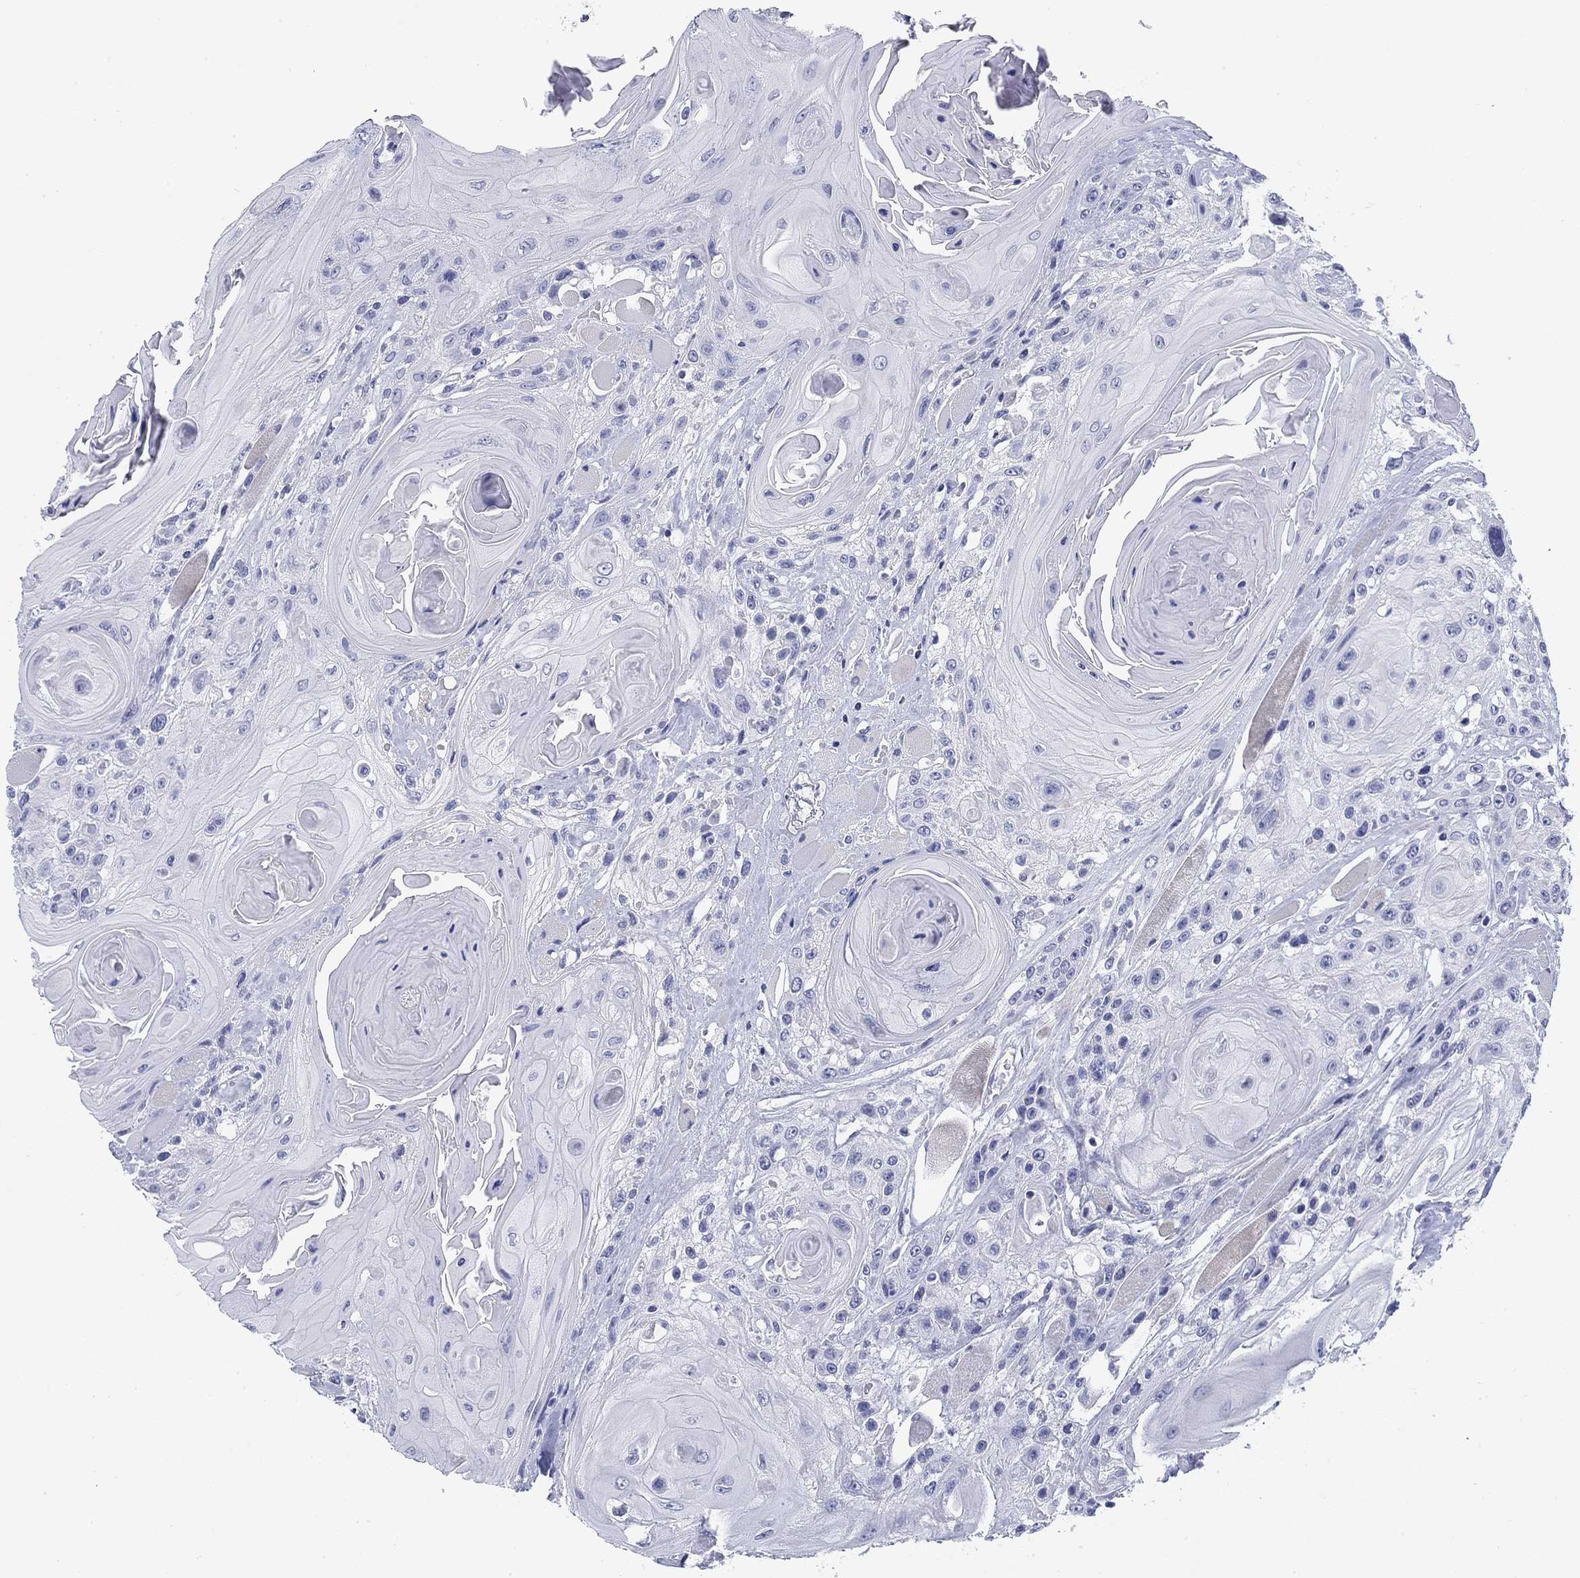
{"staining": {"intensity": "negative", "quantity": "none", "location": "none"}, "tissue": "head and neck cancer", "cell_type": "Tumor cells", "image_type": "cancer", "snomed": [{"axis": "morphology", "description": "Squamous cell carcinoma, NOS"}, {"axis": "topography", "description": "Head-Neck"}], "caption": "Micrograph shows no significant protein positivity in tumor cells of head and neck squamous cell carcinoma.", "gene": "CD79B", "patient": {"sex": "female", "age": 59}}